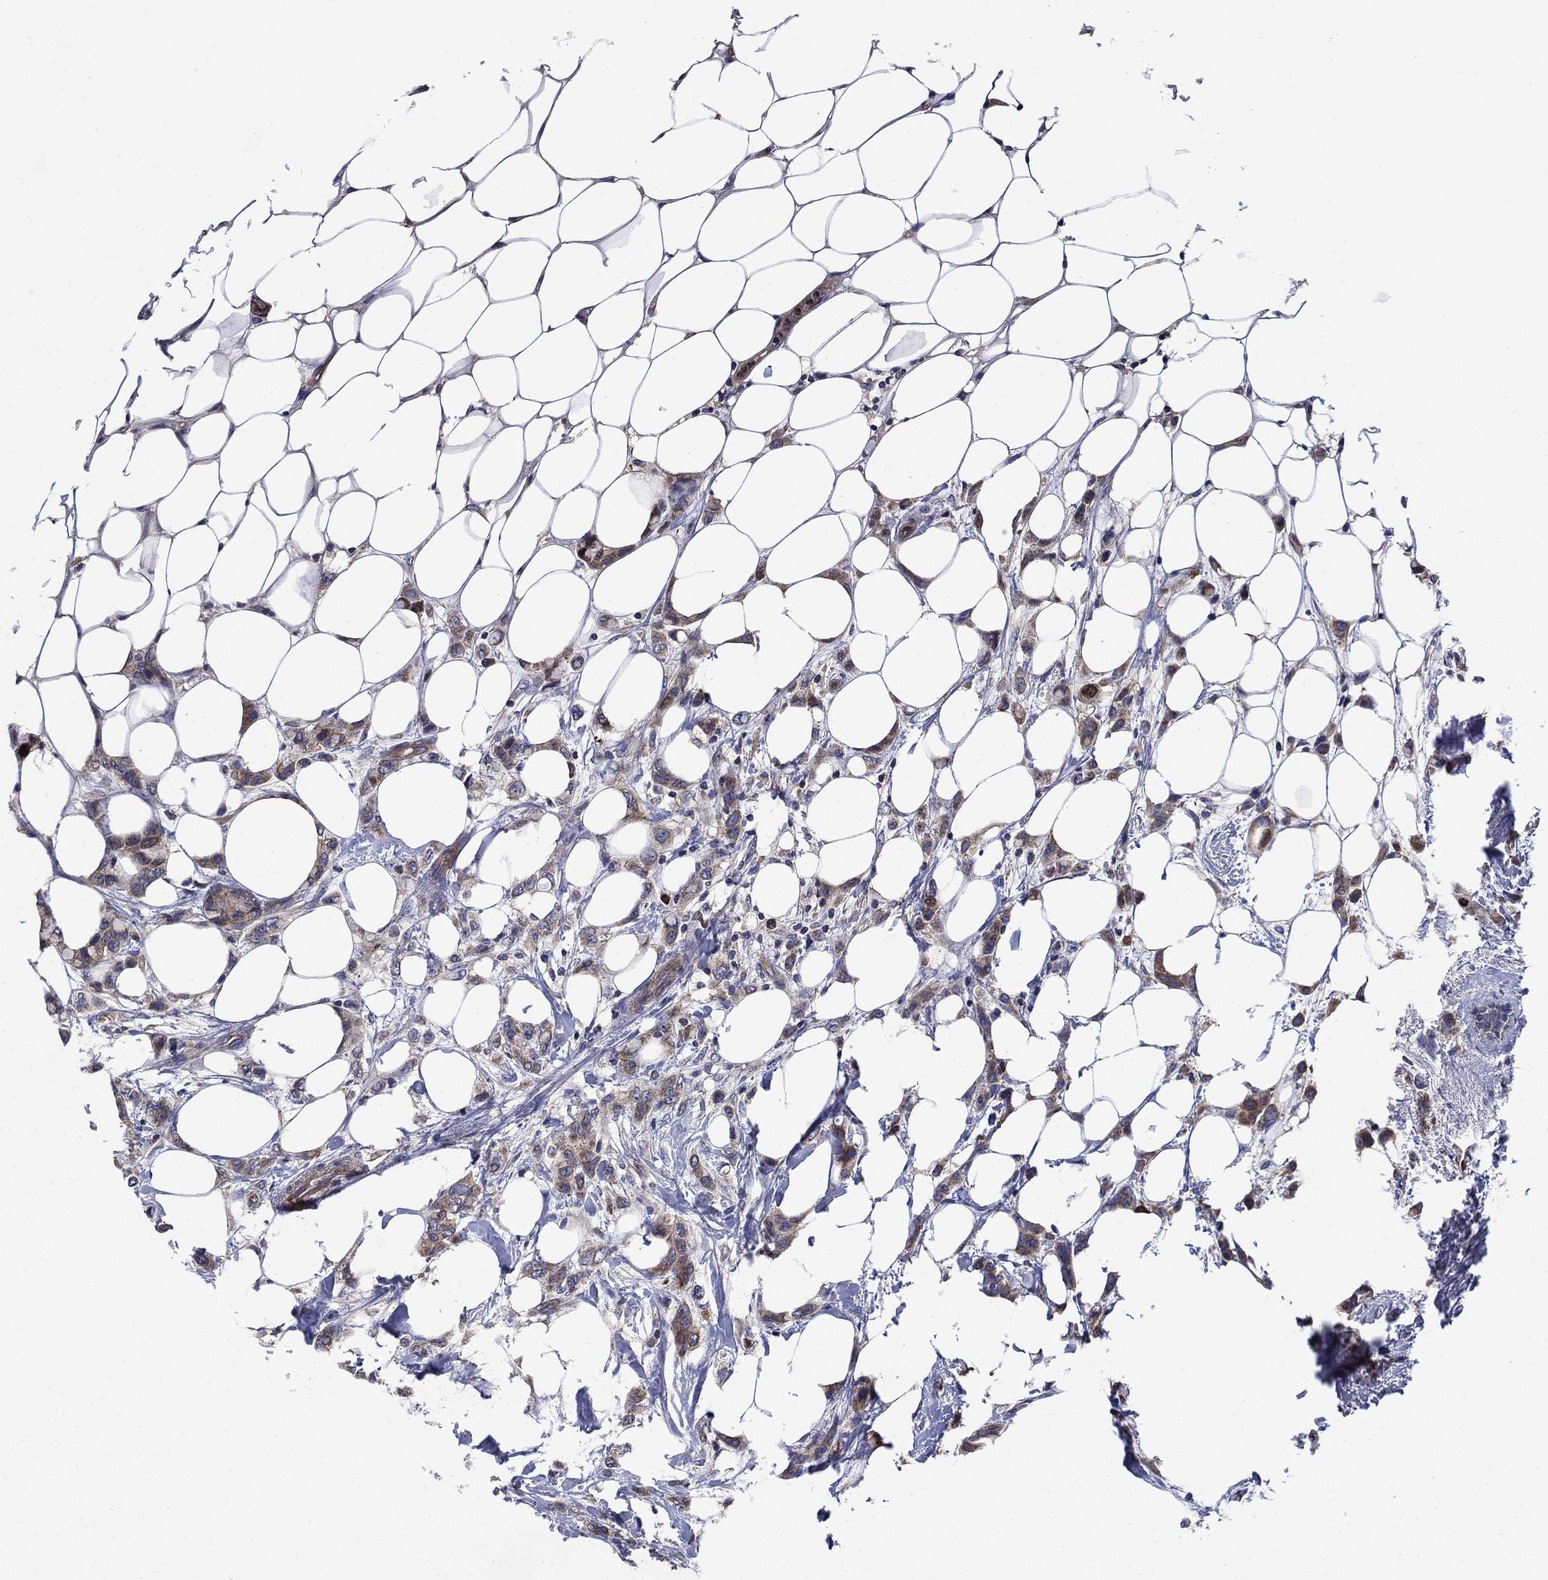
{"staining": {"intensity": "moderate", "quantity": "25%-75%", "location": "cytoplasmic/membranous"}, "tissue": "breast cancer", "cell_type": "Tumor cells", "image_type": "cancer", "snomed": [{"axis": "morphology", "description": "Lobular carcinoma"}, {"axis": "topography", "description": "Breast"}], "caption": "Human lobular carcinoma (breast) stained with a brown dye reveals moderate cytoplasmic/membranous positive positivity in approximately 25%-75% of tumor cells.", "gene": "KIF22", "patient": {"sex": "female", "age": 66}}